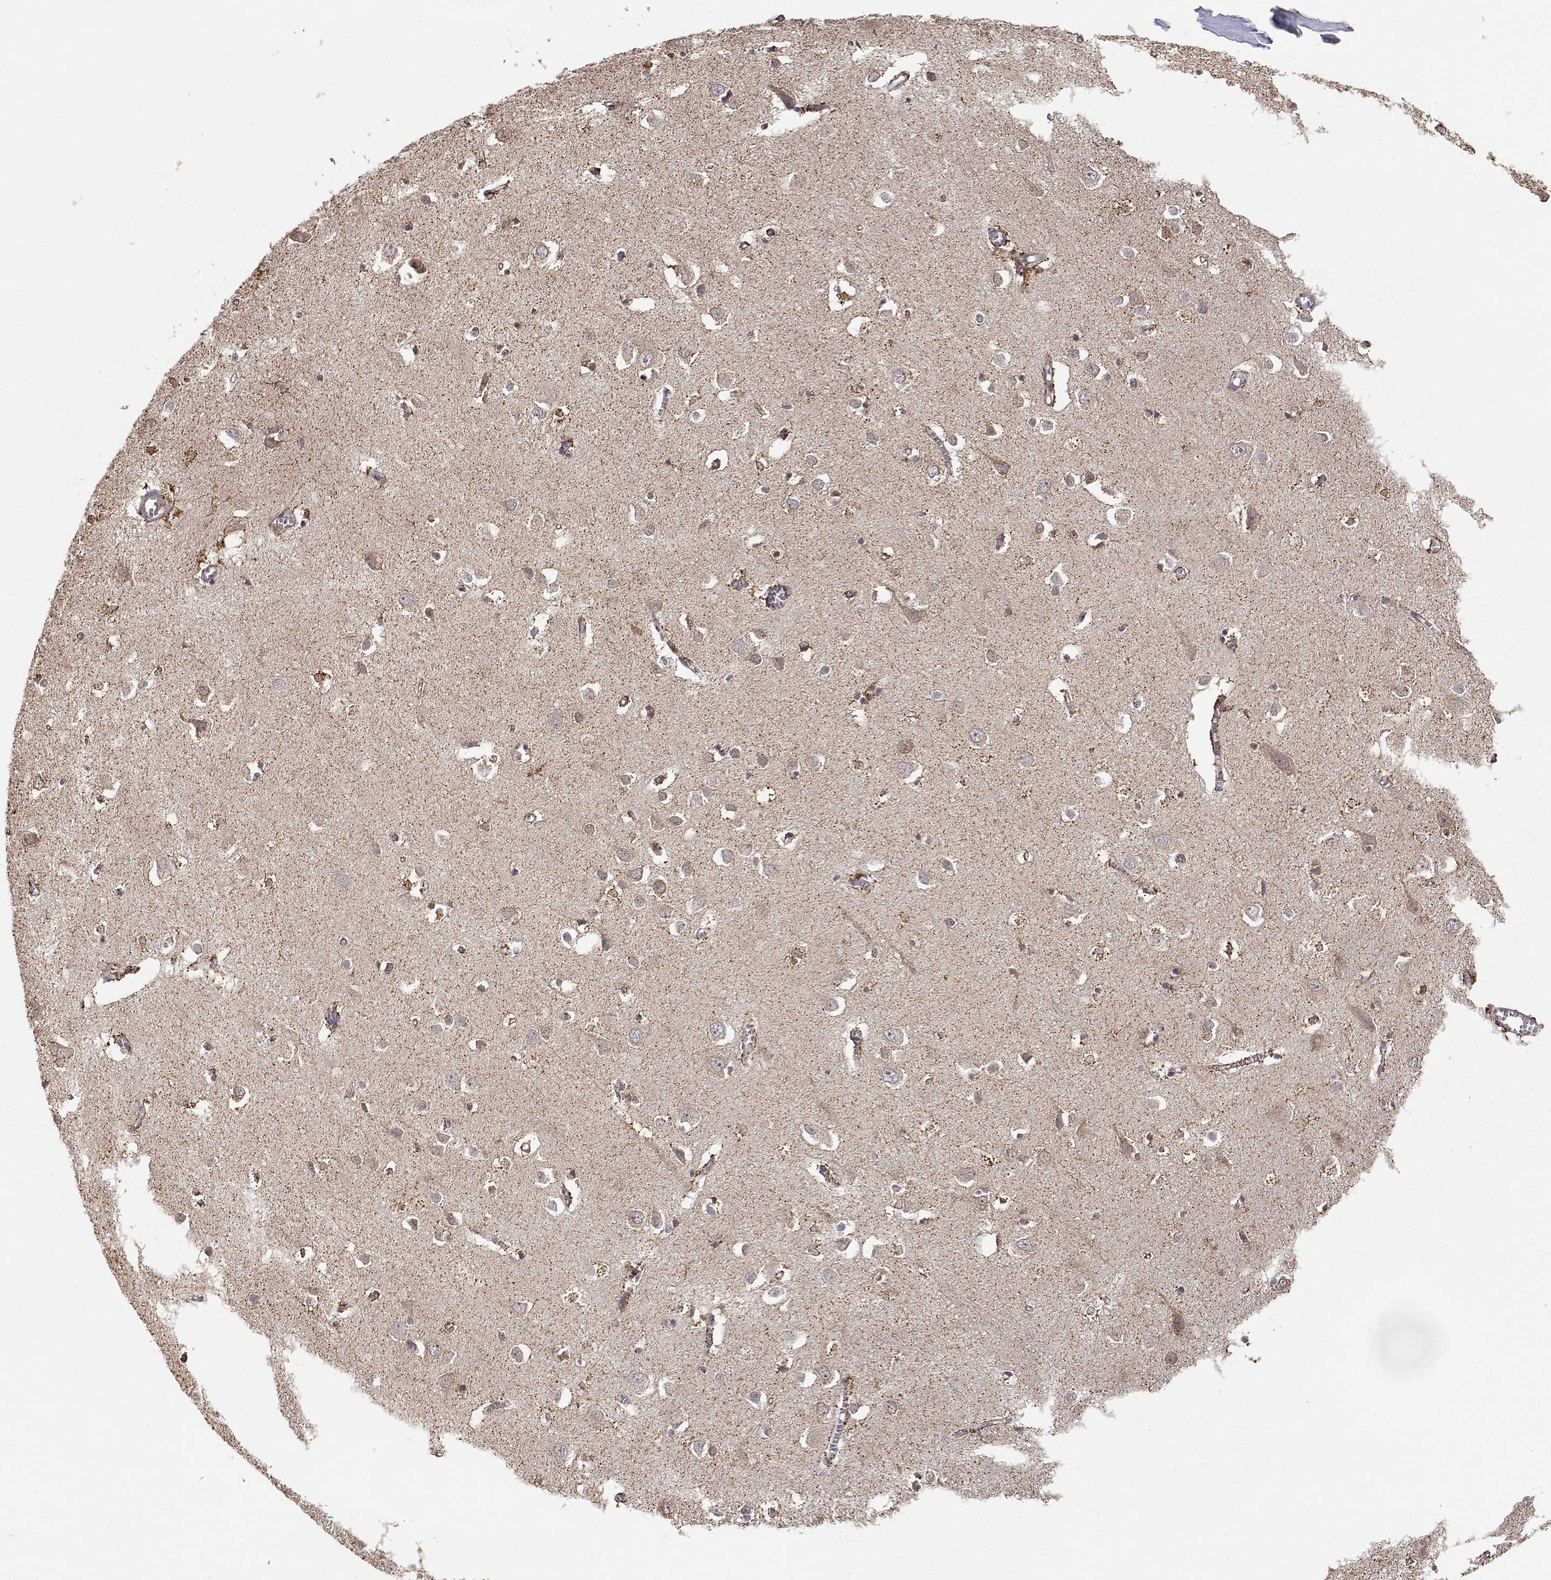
{"staining": {"intensity": "negative", "quantity": "none", "location": "none"}, "tissue": "cerebral cortex", "cell_type": "Endothelial cells", "image_type": "normal", "snomed": [{"axis": "morphology", "description": "Normal tissue, NOS"}, {"axis": "topography", "description": "Cerebral cortex"}], "caption": "A histopathology image of human cerebral cortex is negative for staining in endothelial cells. (DAB (3,3'-diaminobenzidine) IHC, high magnification).", "gene": "PAIP1", "patient": {"sex": "male", "age": 70}}